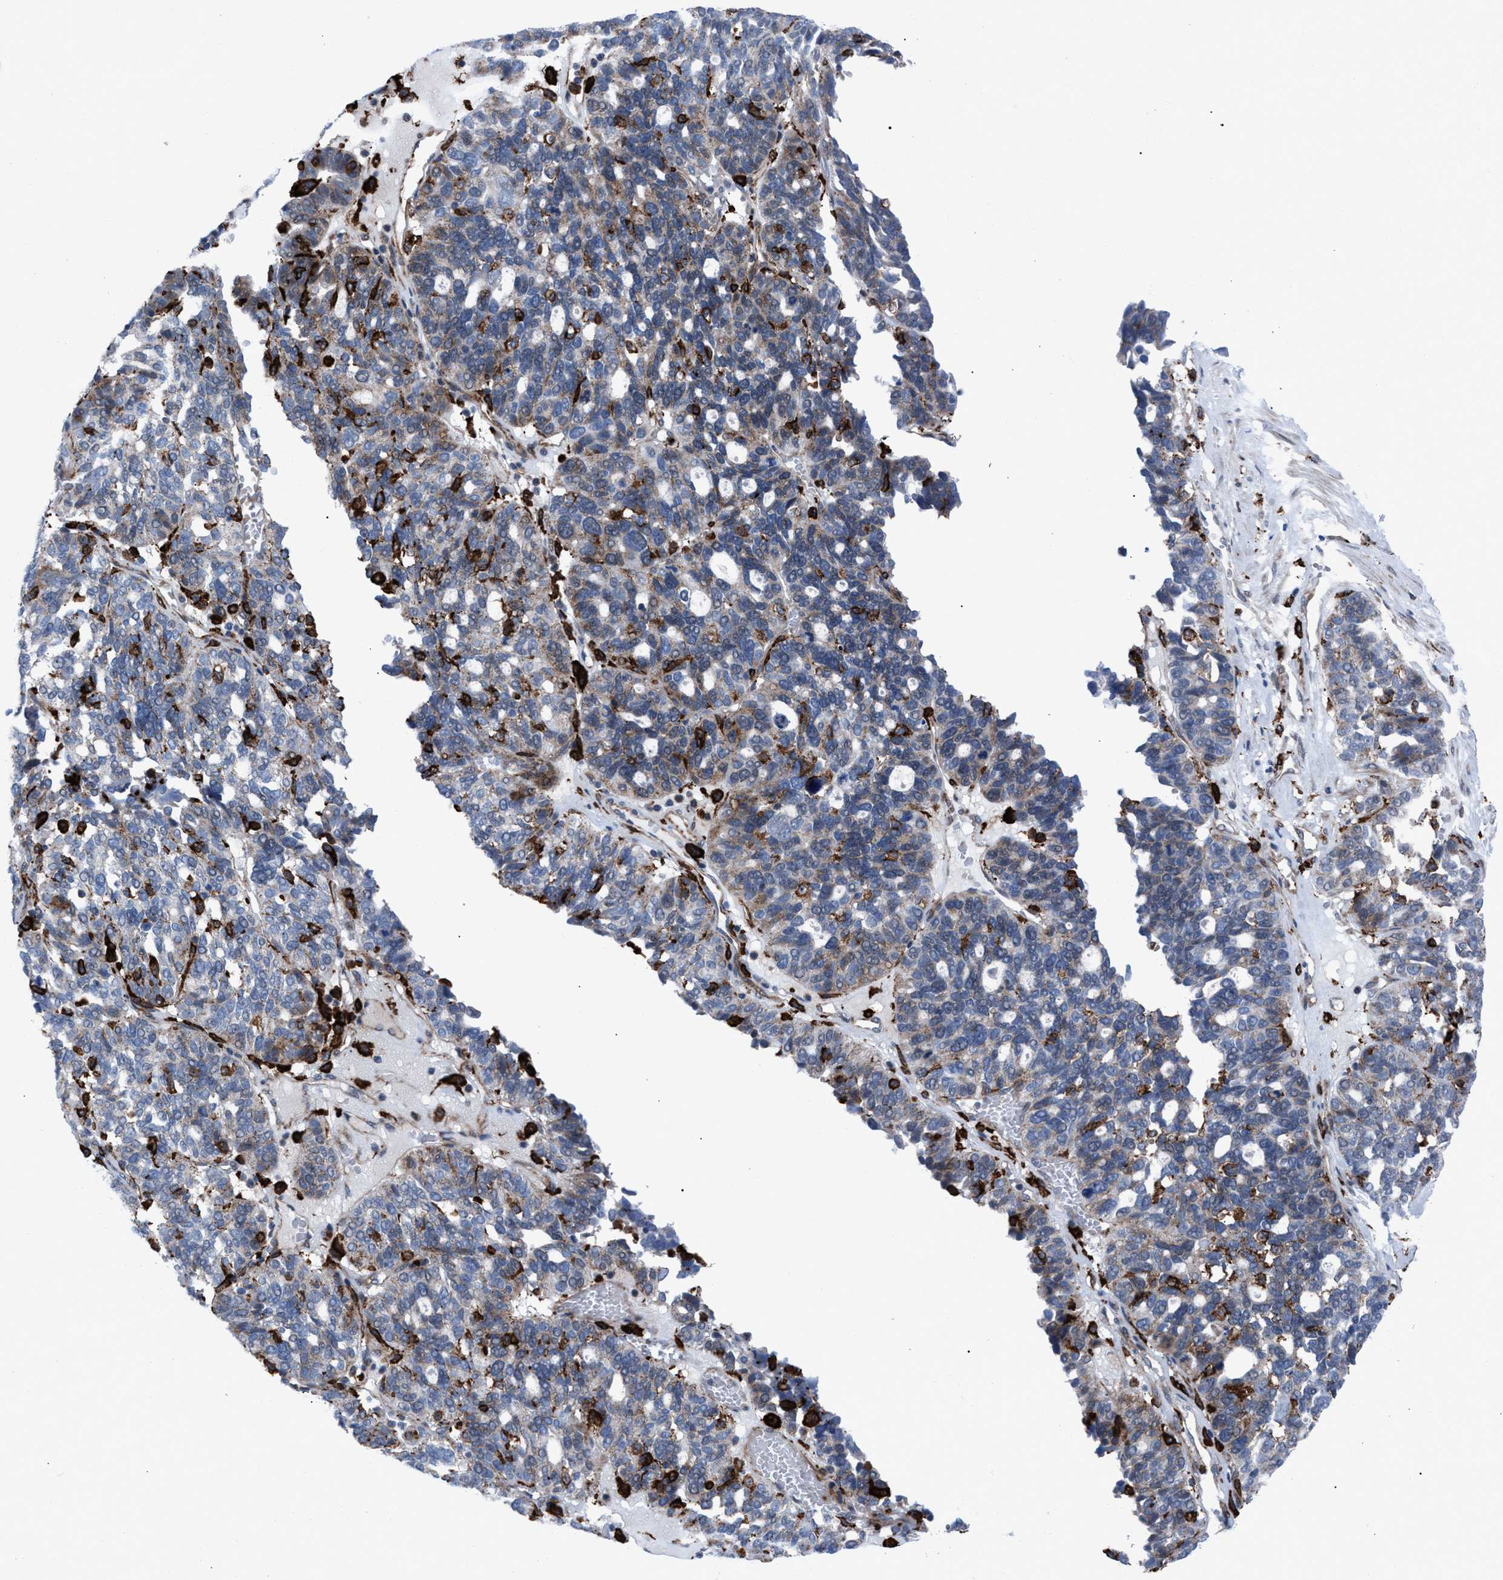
{"staining": {"intensity": "strong", "quantity": "<25%", "location": "cytoplasmic/membranous"}, "tissue": "ovarian cancer", "cell_type": "Tumor cells", "image_type": "cancer", "snomed": [{"axis": "morphology", "description": "Cystadenocarcinoma, serous, NOS"}, {"axis": "topography", "description": "Ovary"}], "caption": "Immunohistochemical staining of ovarian serous cystadenocarcinoma exhibits medium levels of strong cytoplasmic/membranous expression in approximately <25% of tumor cells. Nuclei are stained in blue.", "gene": "SLC47A1", "patient": {"sex": "female", "age": 59}}